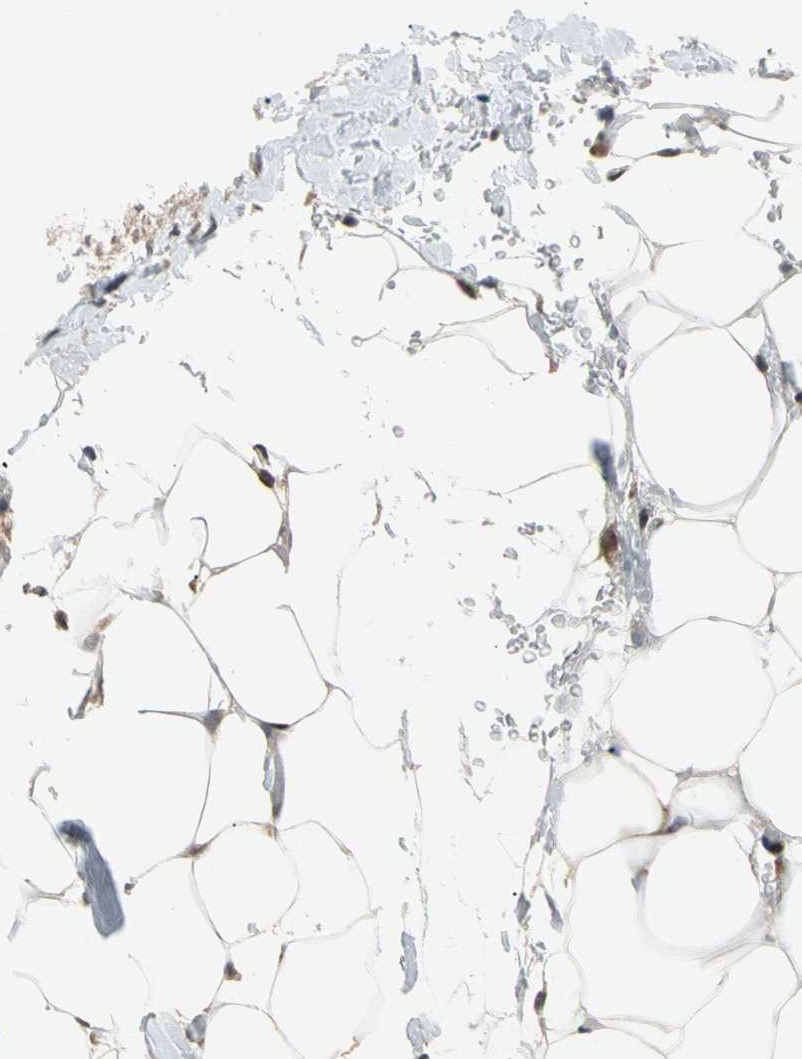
{"staining": {"intensity": "negative", "quantity": "none", "location": "none"}, "tissue": "adipose tissue", "cell_type": "Adipocytes", "image_type": "normal", "snomed": [{"axis": "morphology", "description": "Normal tissue, NOS"}, {"axis": "topography", "description": "Breast"}, {"axis": "topography", "description": "Adipose tissue"}], "caption": "Adipocytes show no significant protein positivity in normal adipose tissue. Nuclei are stained in blue.", "gene": "MTHFS", "patient": {"sex": "female", "age": 25}}